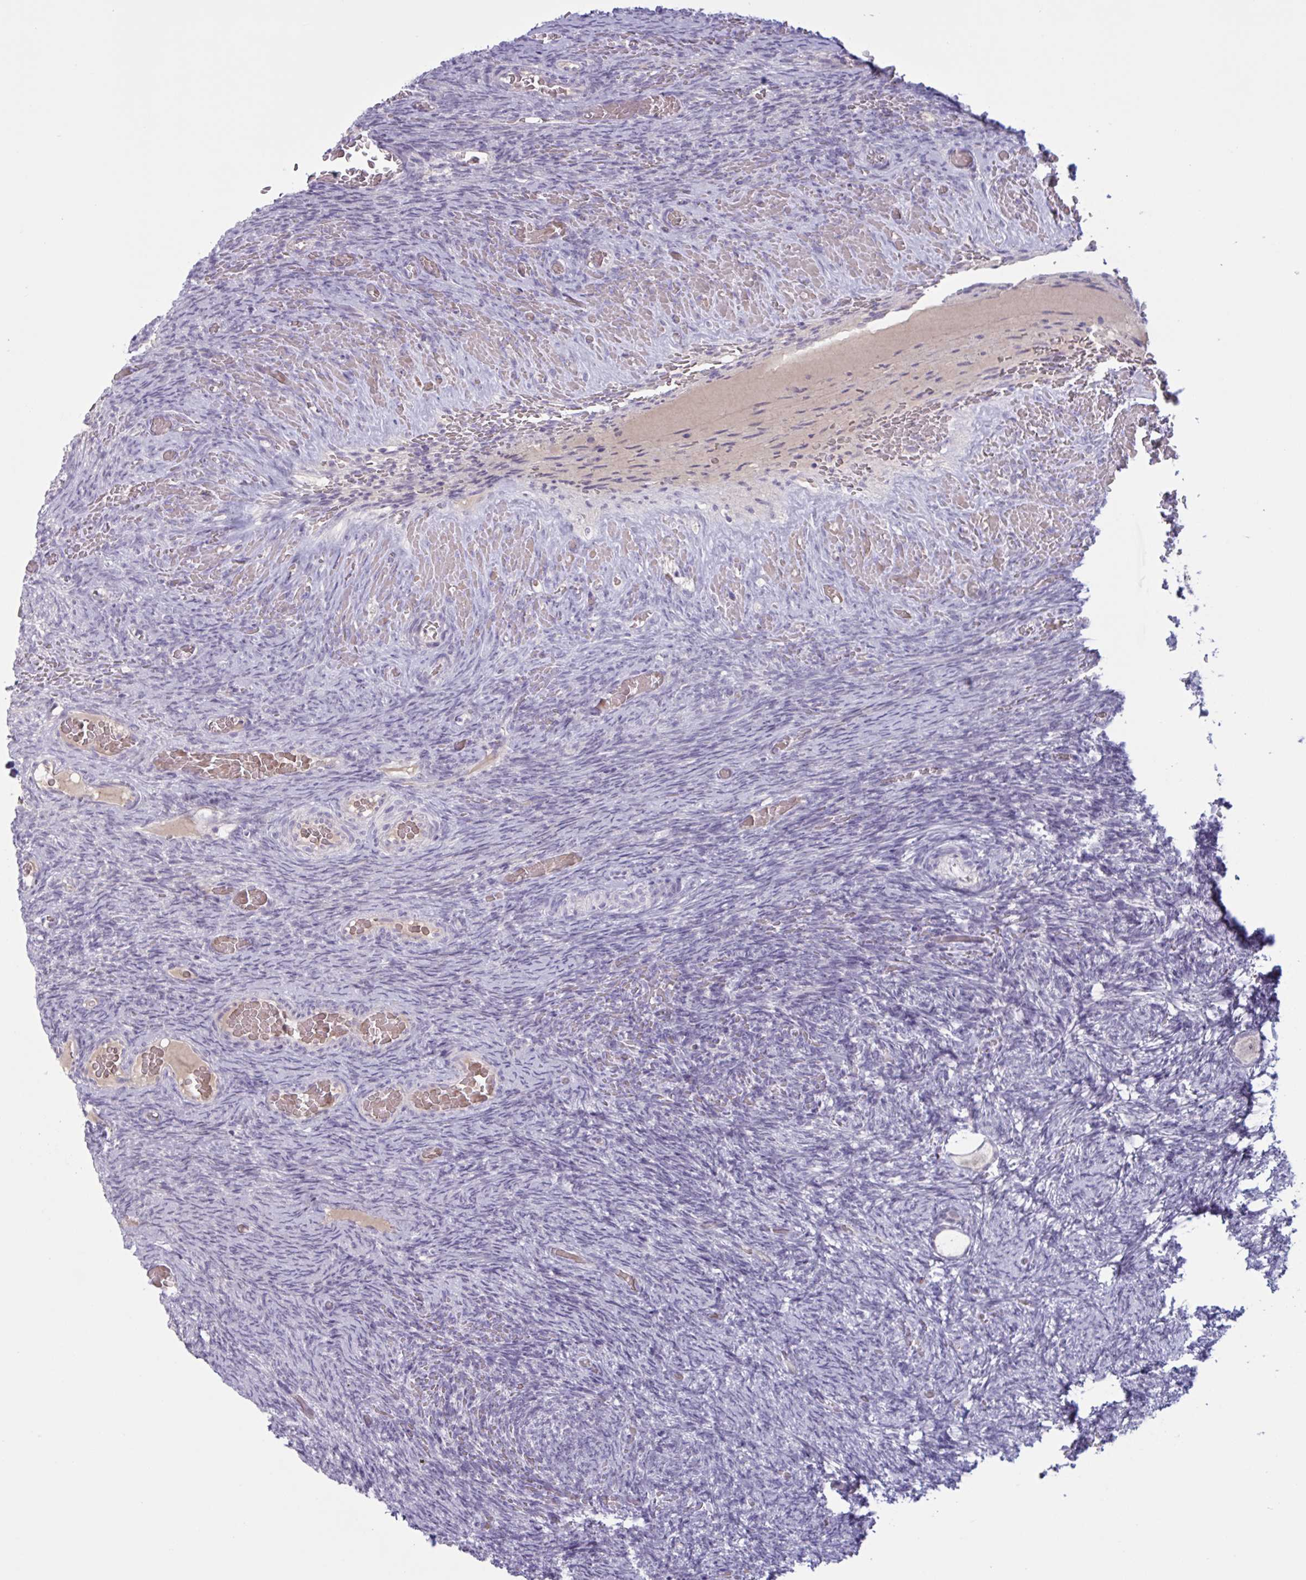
{"staining": {"intensity": "negative", "quantity": "none", "location": "none"}, "tissue": "ovary", "cell_type": "Follicle cells", "image_type": "normal", "snomed": [{"axis": "morphology", "description": "Normal tissue, NOS"}, {"axis": "topography", "description": "Ovary"}], "caption": "The image demonstrates no staining of follicle cells in normal ovary. (DAB (3,3'-diaminobenzidine) immunohistochemistry (IHC), high magnification).", "gene": "ENSG00000281613", "patient": {"sex": "female", "age": 34}}